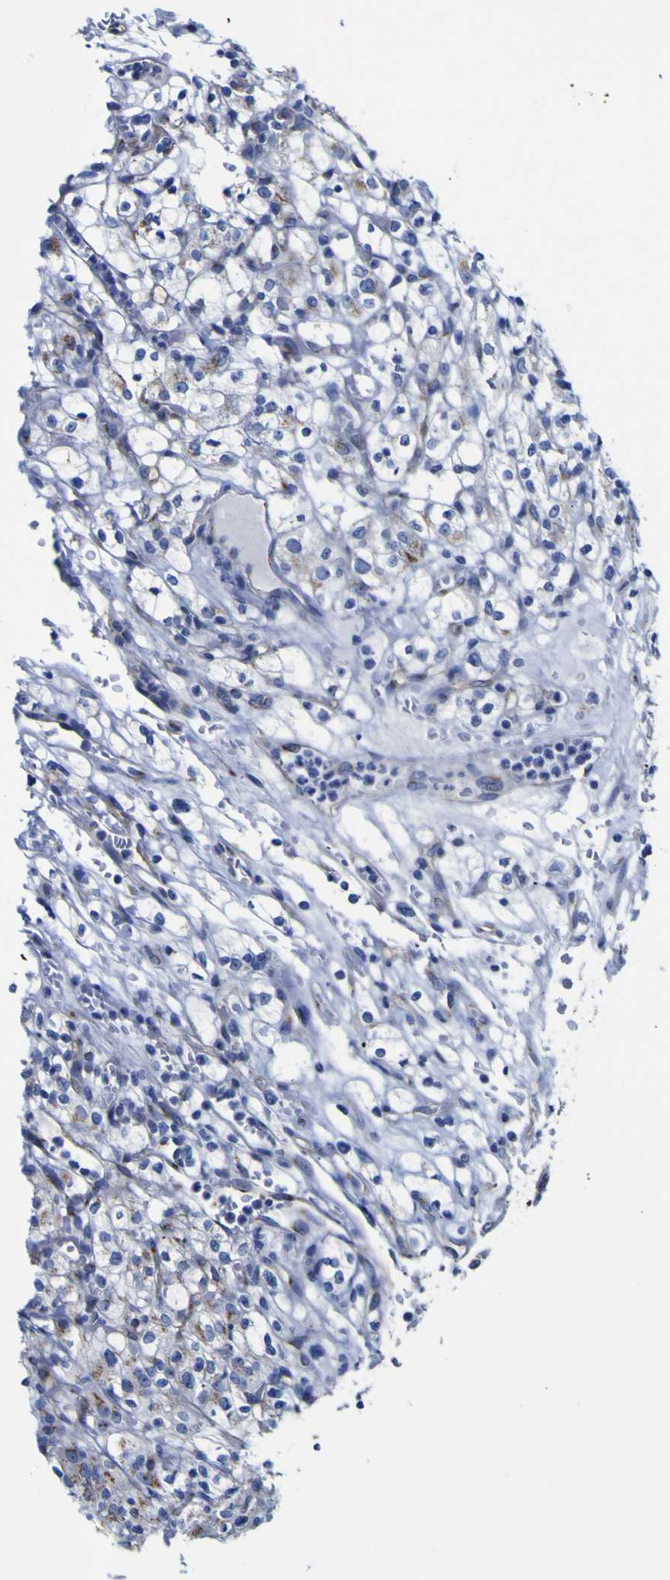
{"staining": {"intensity": "moderate", "quantity": "<25%", "location": "cytoplasmic/membranous"}, "tissue": "renal cancer", "cell_type": "Tumor cells", "image_type": "cancer", "snomed": [{"axis": "morphology", "description": "Normal tissue, NOS"}, {"axis": "morphology", "description": "Adenocarcinoma, NOS"}, {"axis": "topography", "description": "Kidney"}], "caption": "Protein staining shows moderate cytoplasmic/membranous expression in about <25% of tumor cells in renal cancer. (Brightfield microscopy of DAB IHC at high magnification).", "gene": "GOLM1", "patient": {"sex": "female", "age": 72}}